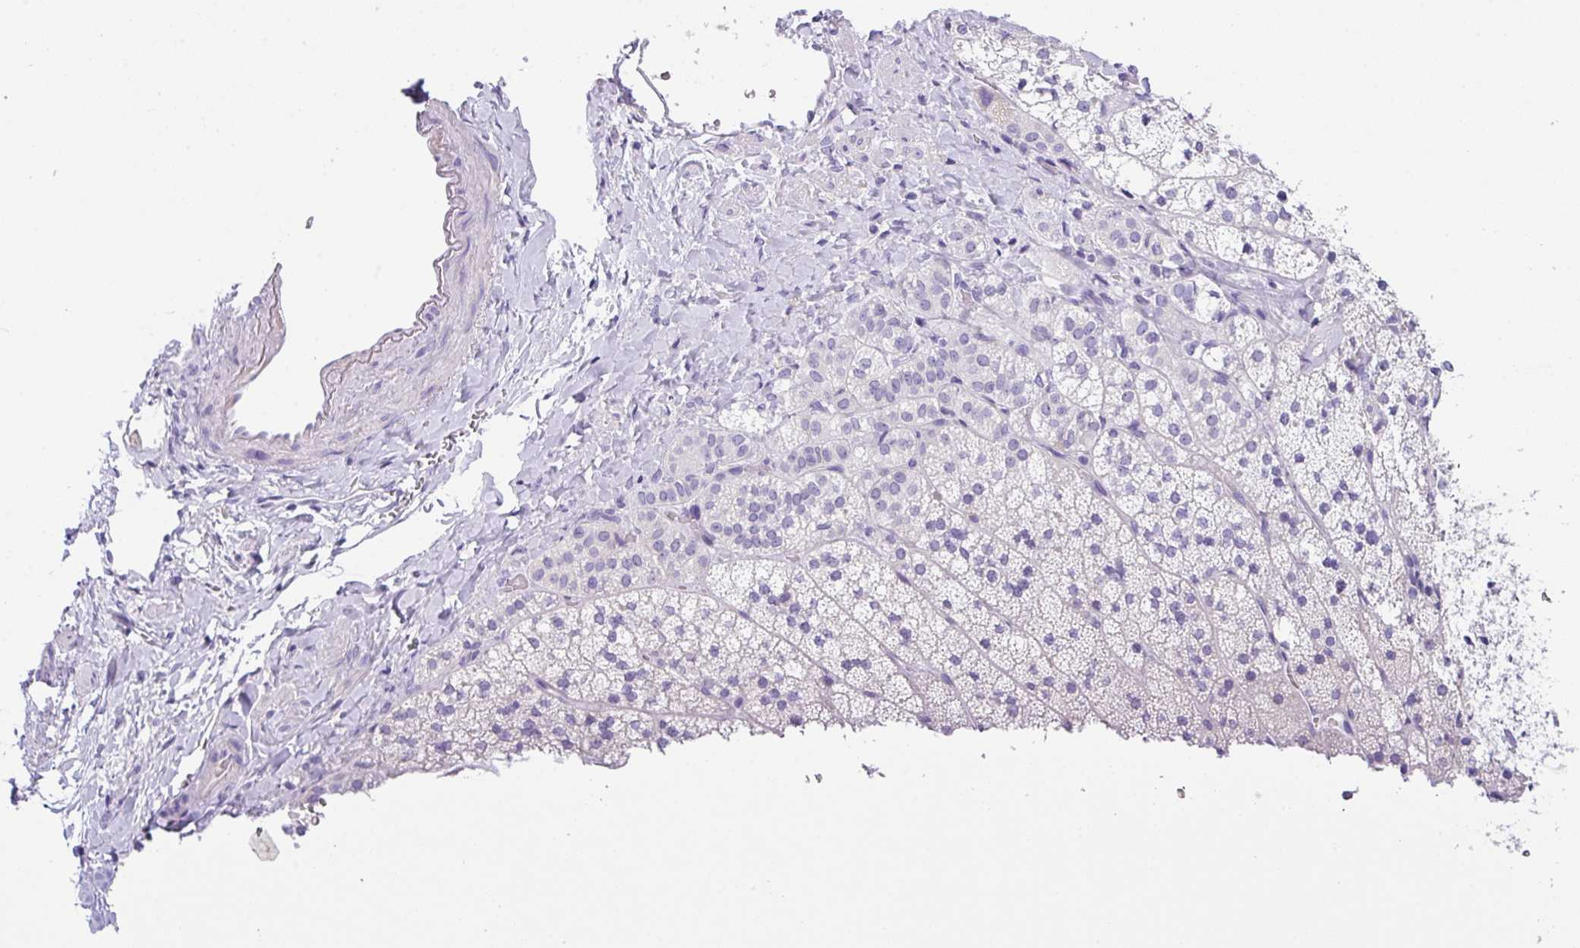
{"staining": {"intensity": "weak", "quantity": "<25%", "location": "cytoplasmic/membranous"}, "tissue": "adrenal gland", "cell_type": "Glandular cells", "image_type": "normal", "snomed": [{"axis": "morphology", "description": "Normal tissue, NOS"}, {"axis": "topography", "description": "Adrenal gland"}], "caption": "Micrograph shows no significant protein expression in glandular cells of benign adrenal gland.", "gene": "SH2D3C", "patient": {"sex": "male", "age": 53}}